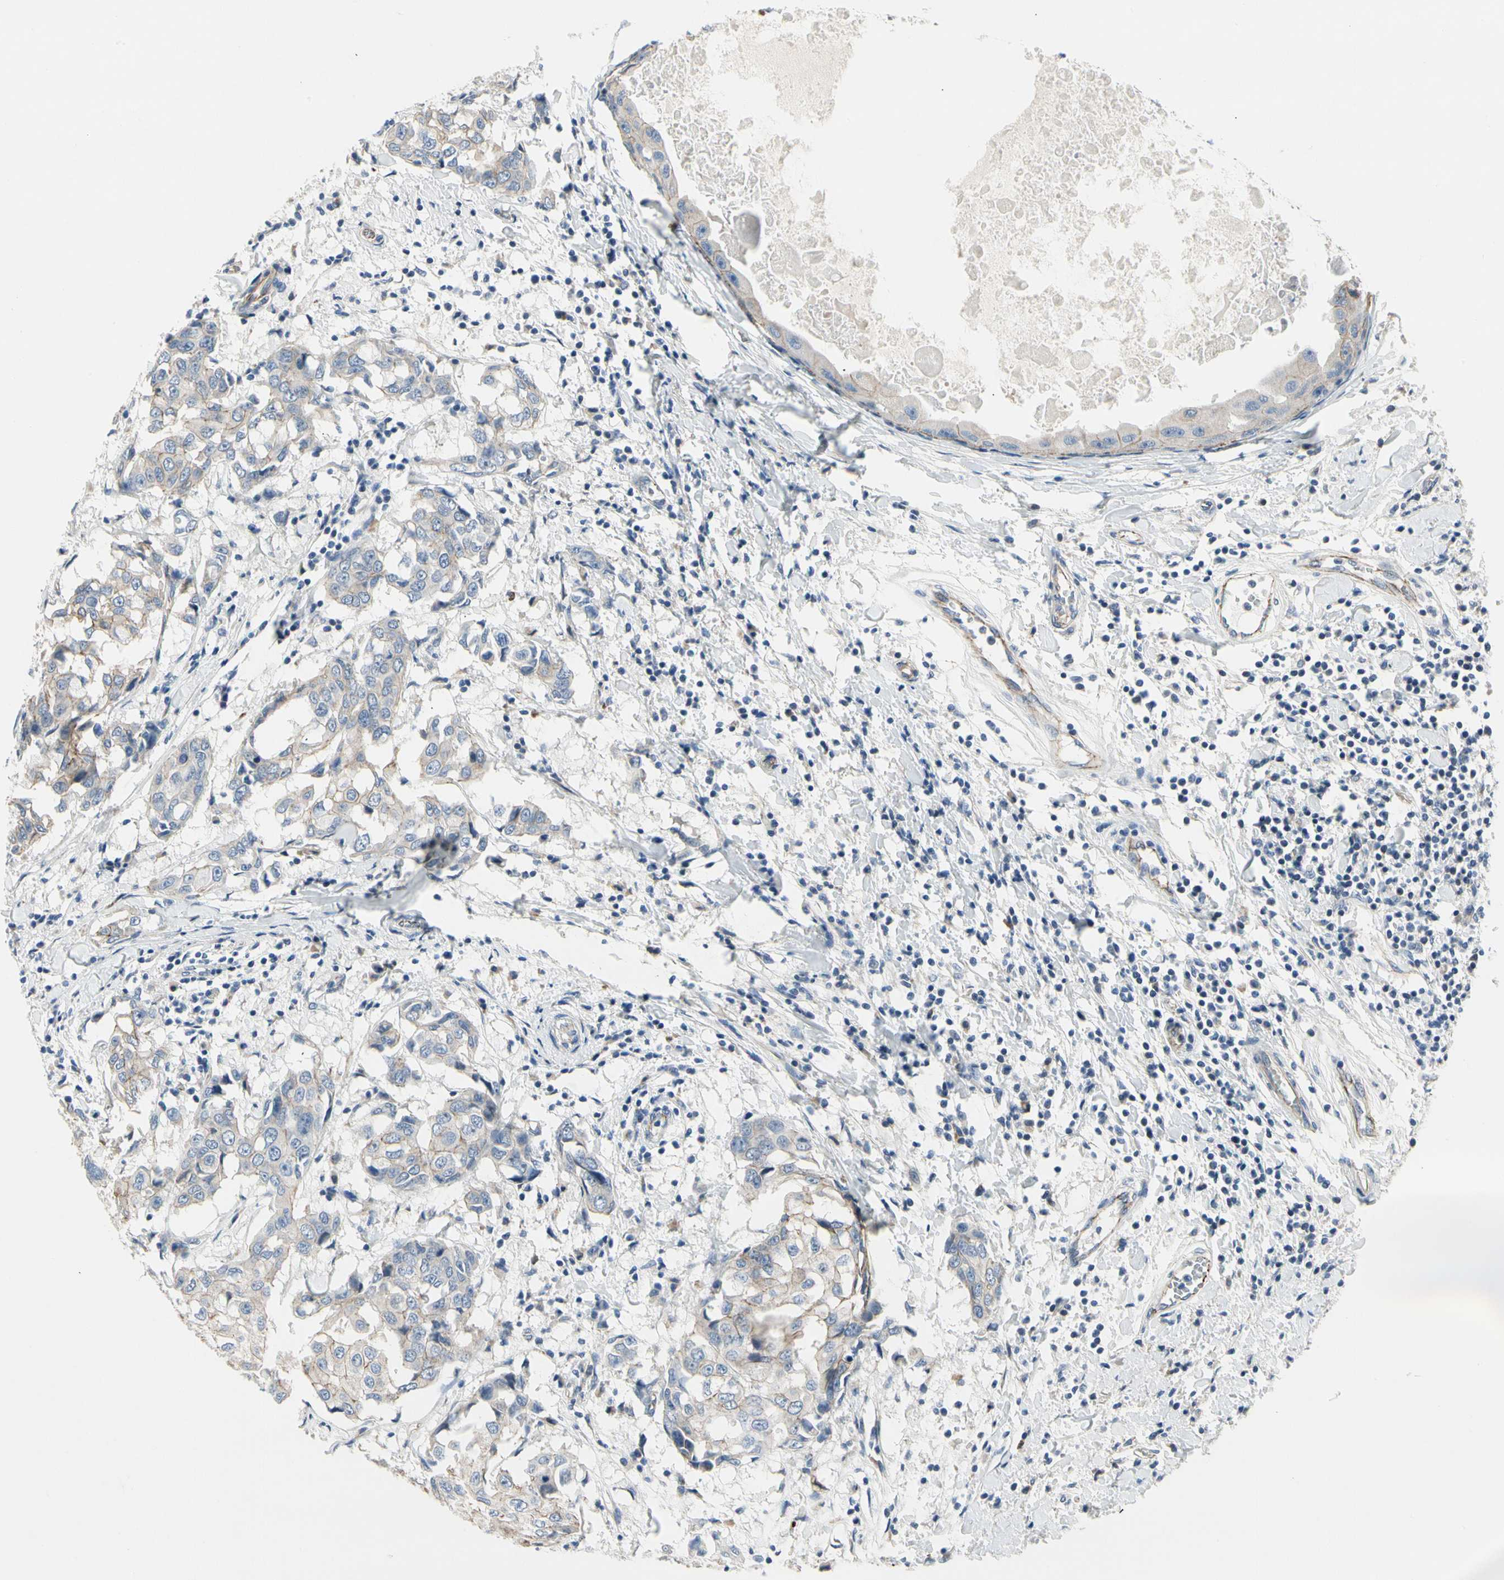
{"staining": {"intensity": "negative", "quantity": "none", "location": "none"}, "tissue": "breast cancer", "cell_type": "Tumor cells", "image_type": "cancer", "snomed": [{"axis": "morphology", "description": "Duct carcinoma"}, {"axis": "topography", "description": "Breast"}], "caption": "Image shows no significant protein staining in tumor cells of breast cancer.", "gene": "LGR6", "patient": {"sex": "female", "age": 27}}